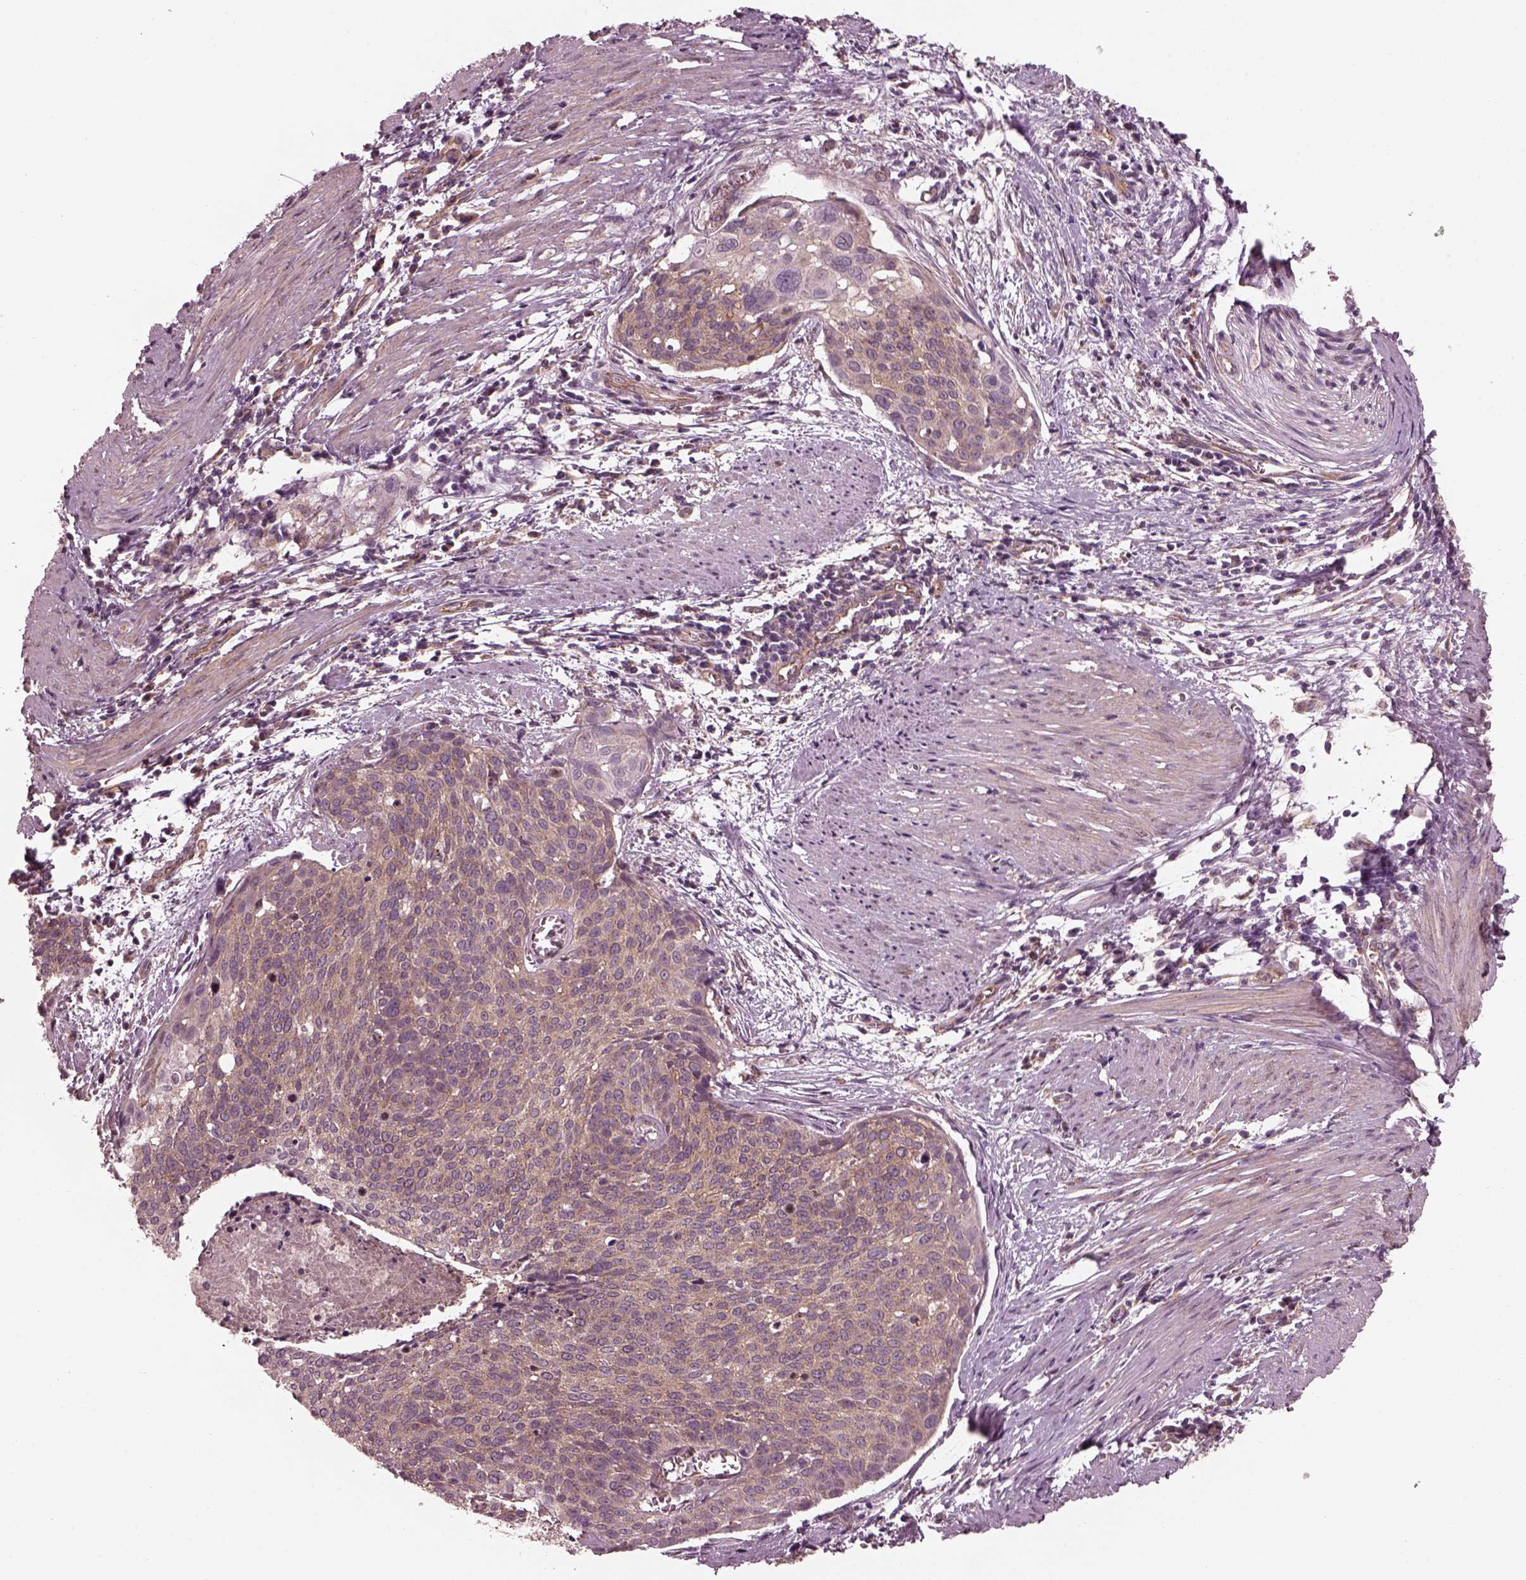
{"staining": {"intensity": "moderate", "quantity": ">75%", "location": "cytoplasmic/membranous"}, "tissue": "cervical cancer", "cell_type": "Tumor cells", "image_type": "cancer", "snomed": [{"axis": "morphology", "description": "Squamous cell carcinoma, NOS"}, {"axis": "topography", "description": "Cervix"}], "caption": "Squamous cell carcinoma (cervical) stained with a protein marker displays moderate staining in tumor cells.", "gene": "TUBG1", "patient": {"sex": "female", "age": 39}}